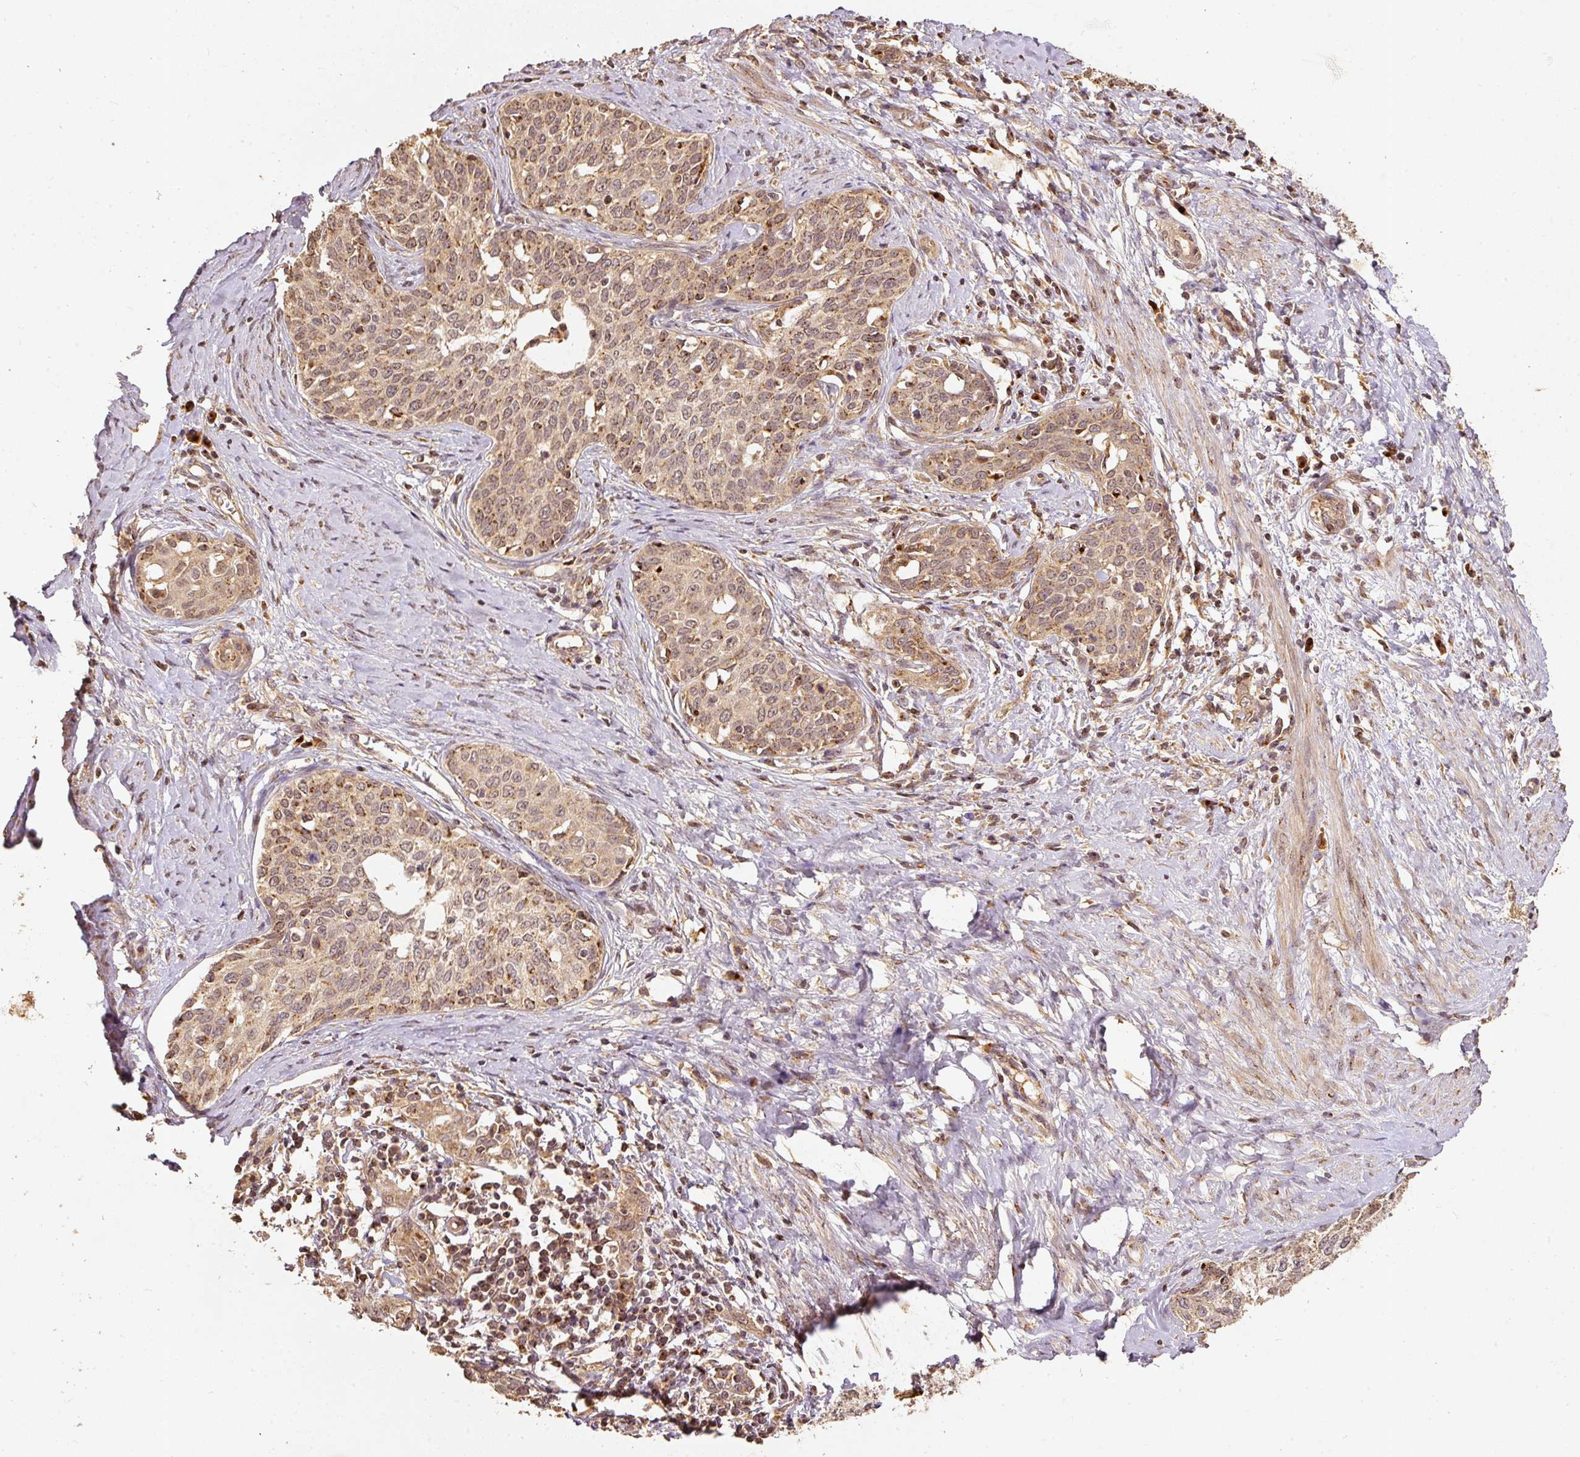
{"staining": {"intensity": "moderate", "quantity": ">75%", "location": "cytoplasmic/membranous"}, "tissue": "cervical cancer", "cell_type": "Tumor cells", "image_type": "cancer", "snomed": [{"axis": "morphology", "description": "Squamous cell carcinoma, NOS"}, {"axis": "morphology", "description": "Adenocarcinoma, NOS"}, {"axis": "topography", "description": "Cervix"}], "caption": "A micrograph of cervical cancer stained for a protein demonstrates moderate cytoplasmic/membranous brown staining in tumor cells.", "gene": "FUT8", "patient": {"sex": "female", "age": 52}}